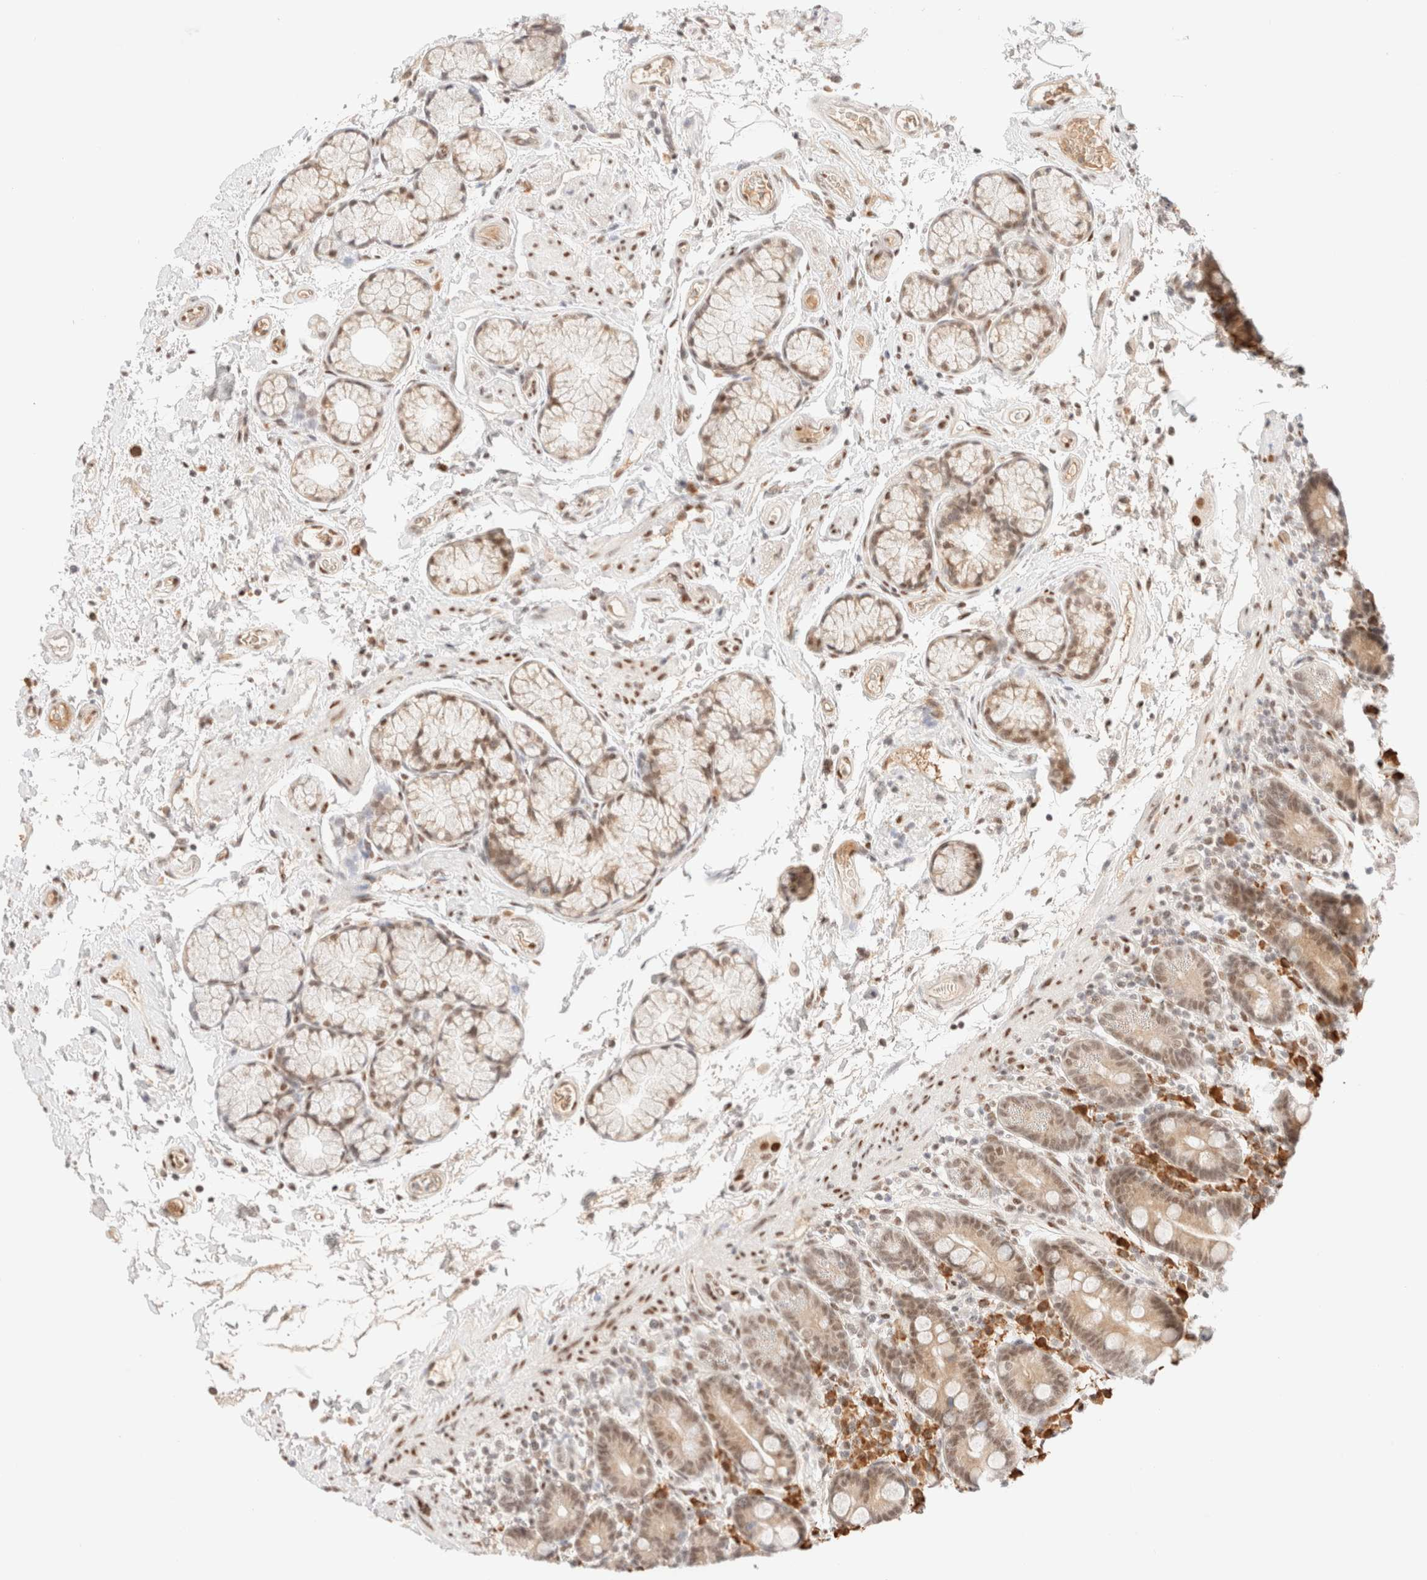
{"staining": {"intensity": "moderate", "quantity": ">75%", "location": "cytoplasmic/membranous,nuclear"}, "tissue": "duodenum", "cell_type": "Glandular cells", "image_type": "normal", "snomed": [{"axis": "morphology", "description": "Normal tissue, NOS"}, {"axis": "topography", "description": "Small intestine, NOS"}], "caption": "About >75% of glandular cells in normal human duodenum exhibit moderate cytoplasmic/membranous,nuclear protein staining as visualized by brown immunohistochemical staining.", "gene": "CIC", "patient": {"sex": "female", "age": 71}}